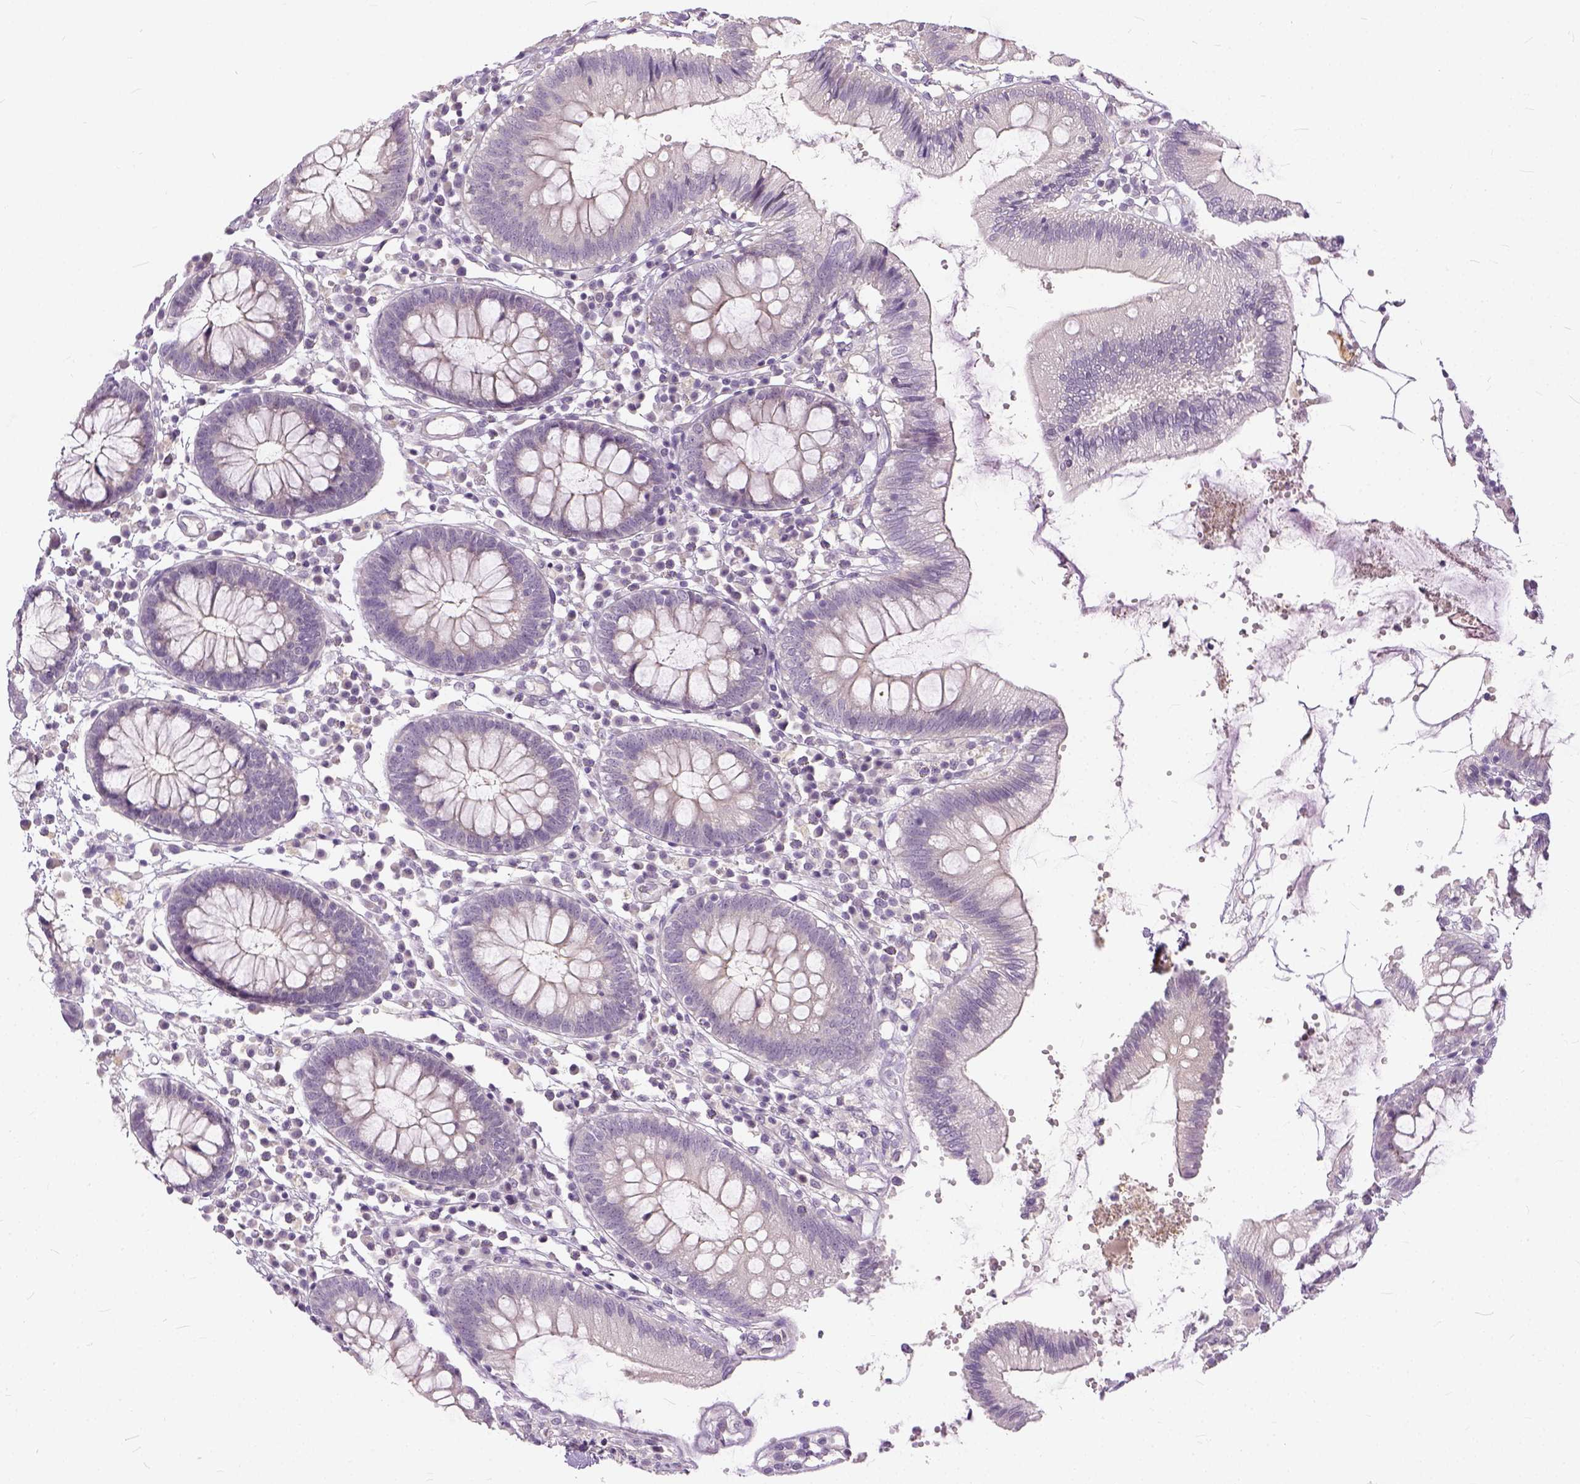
{"staining": {"intensity": "negative", "quantity": "none", "location": "none"}, "tissue": "colon", "cell_type": "Endothelial cells", "image_type": "normal", "snomed": [{"axis": "morphology", "description": "Normal tissue, NOS"}, {"axis": "morphology", "description": "Adenocarcinoma, NOS"}, {"axis": "topography", "description": "Colon"}], "caption": "IHC micrograph of unremarkable colon stained for a protein (brown), which demonstrates no positivity in endothelial cells. Nuclei are stained in blue.", "gene": "ANO2", "patient": {"sex": "male", "age": 83}}